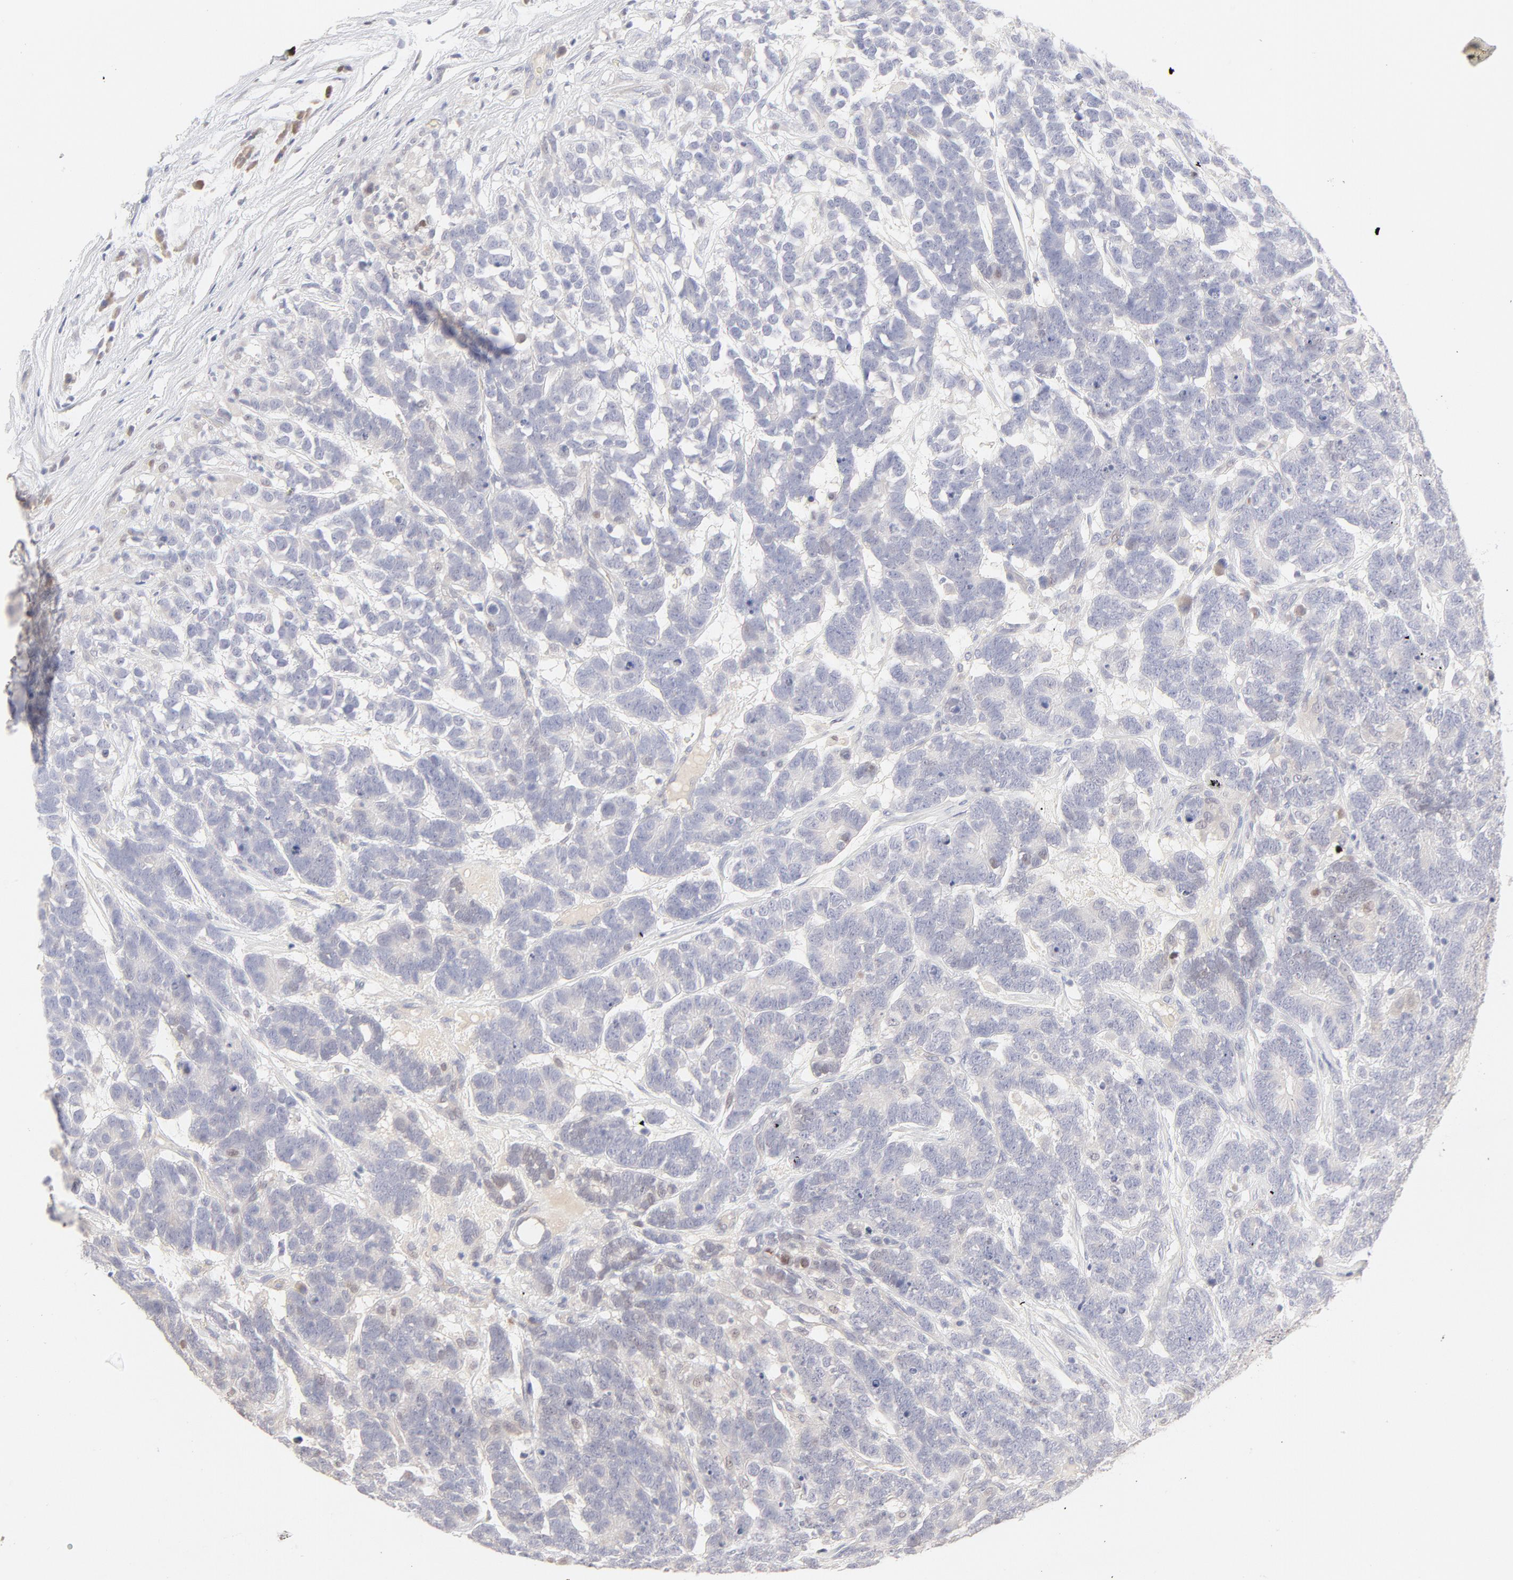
{"staining": {"intensity": "negative", "quantity": "none", "location": "none"}, "tissue": "testis cancer", "cell_type": "Tumor cells", "image_type": "cancer", "snomed": [{"axis": "morphology", "description": "Carcinoma, Embryonal, NOS"}, {"axis": "topography", "description": "Testis"}], "caption": "Human testis embryonal carcinoma stained for a protein using immunohistochemistry reveals no positivity in tumor cells.", "gene": "ELF3", "patient": {"sex": "male", "age": 26}}